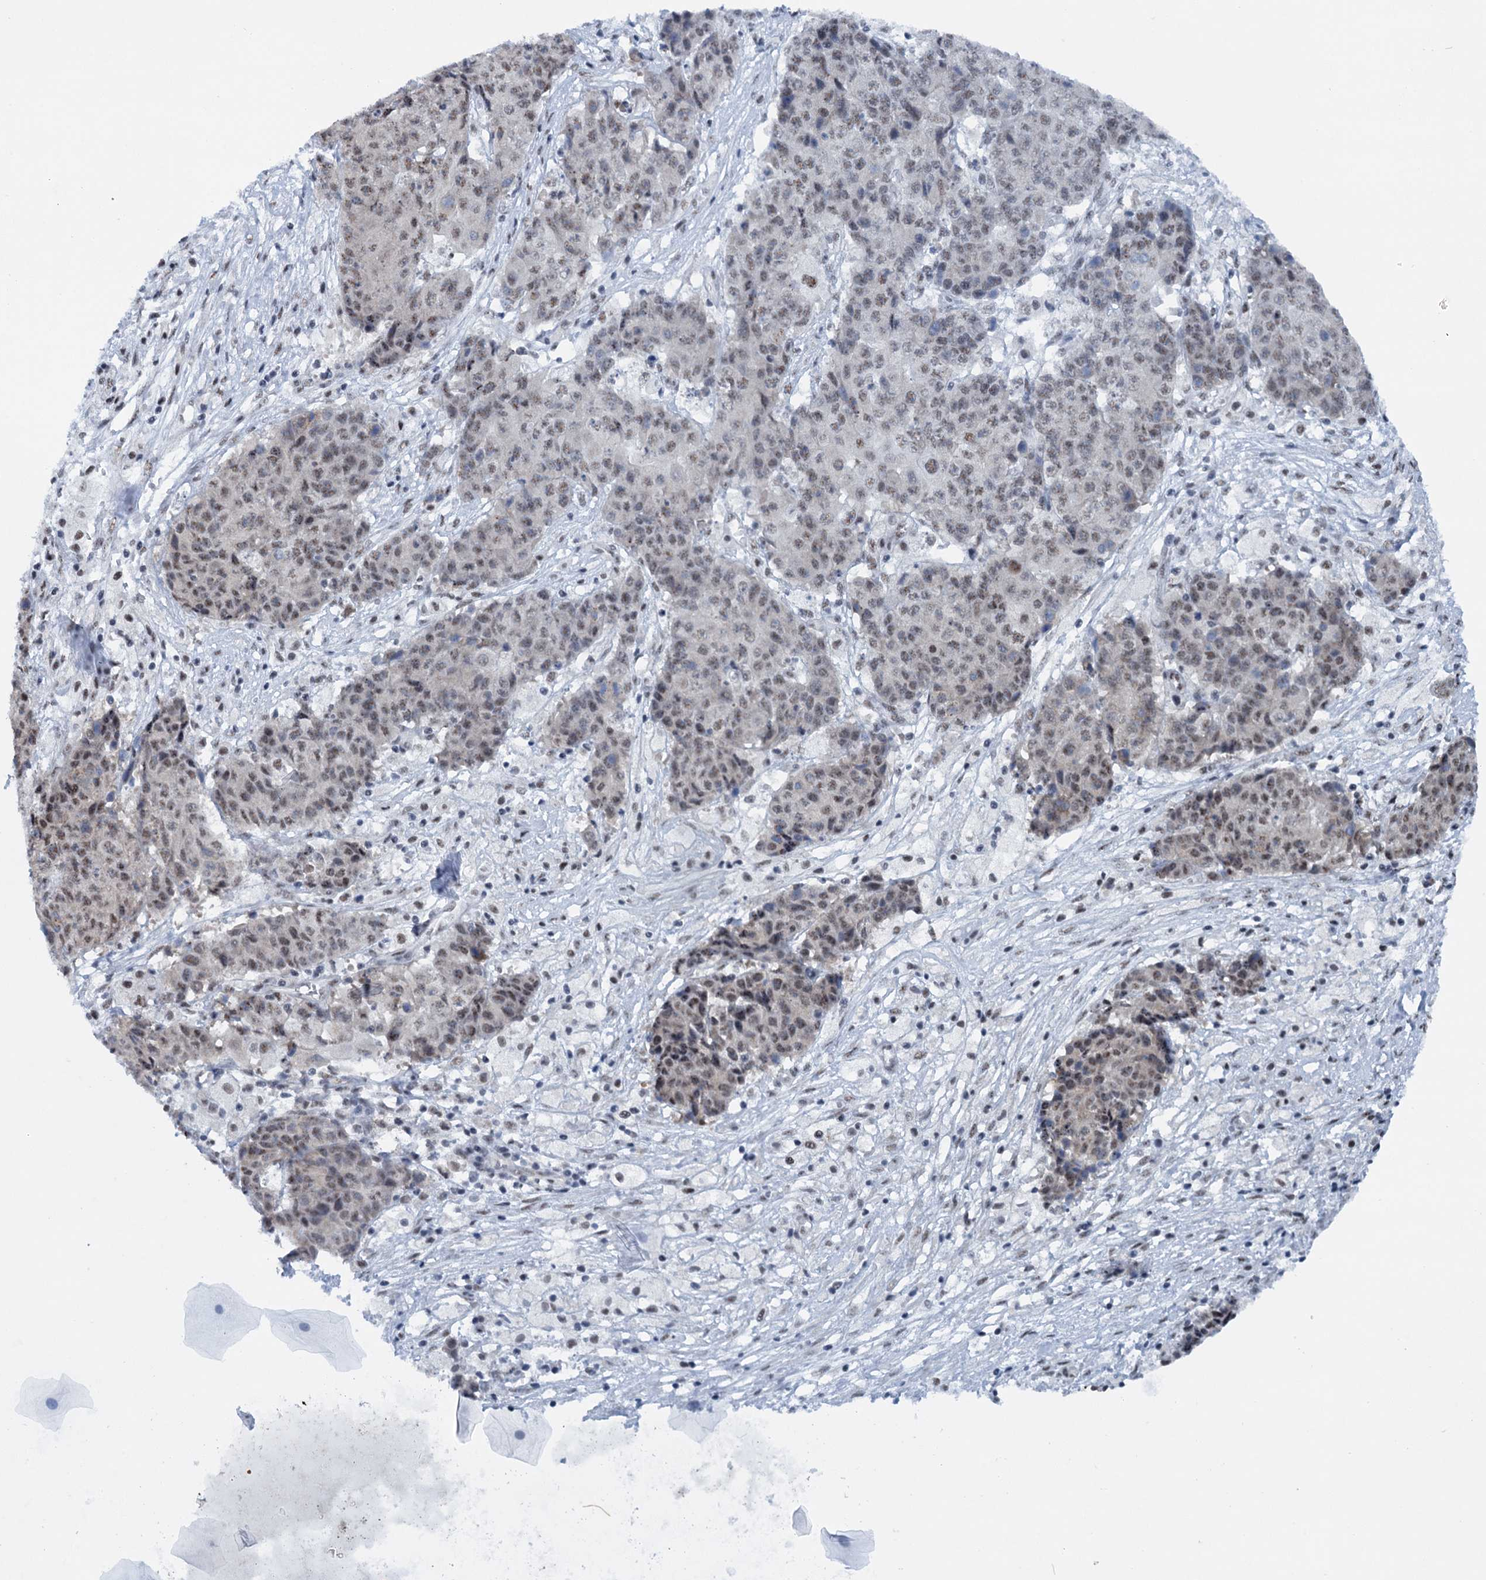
{"staining": {"intensity": "moderate", "quantity": ">75%", "location": "nuclear"}, "tissue": "ovarian cancer", "cell_type": "Tumor cells", "image_type": "cancer", "snomed": [{"axis": "morphology", "description": "Carcinoma, endometroid"}, {"axis": "topography", "description": "Ovary"}], "caption": "Protein analysis of ovarian cancer tissue demonstrates moderate nuclear staining in approximately >75% of tumor cells.", "gene": "SREK1", "patient": {"sex": "female", "age": 42}}